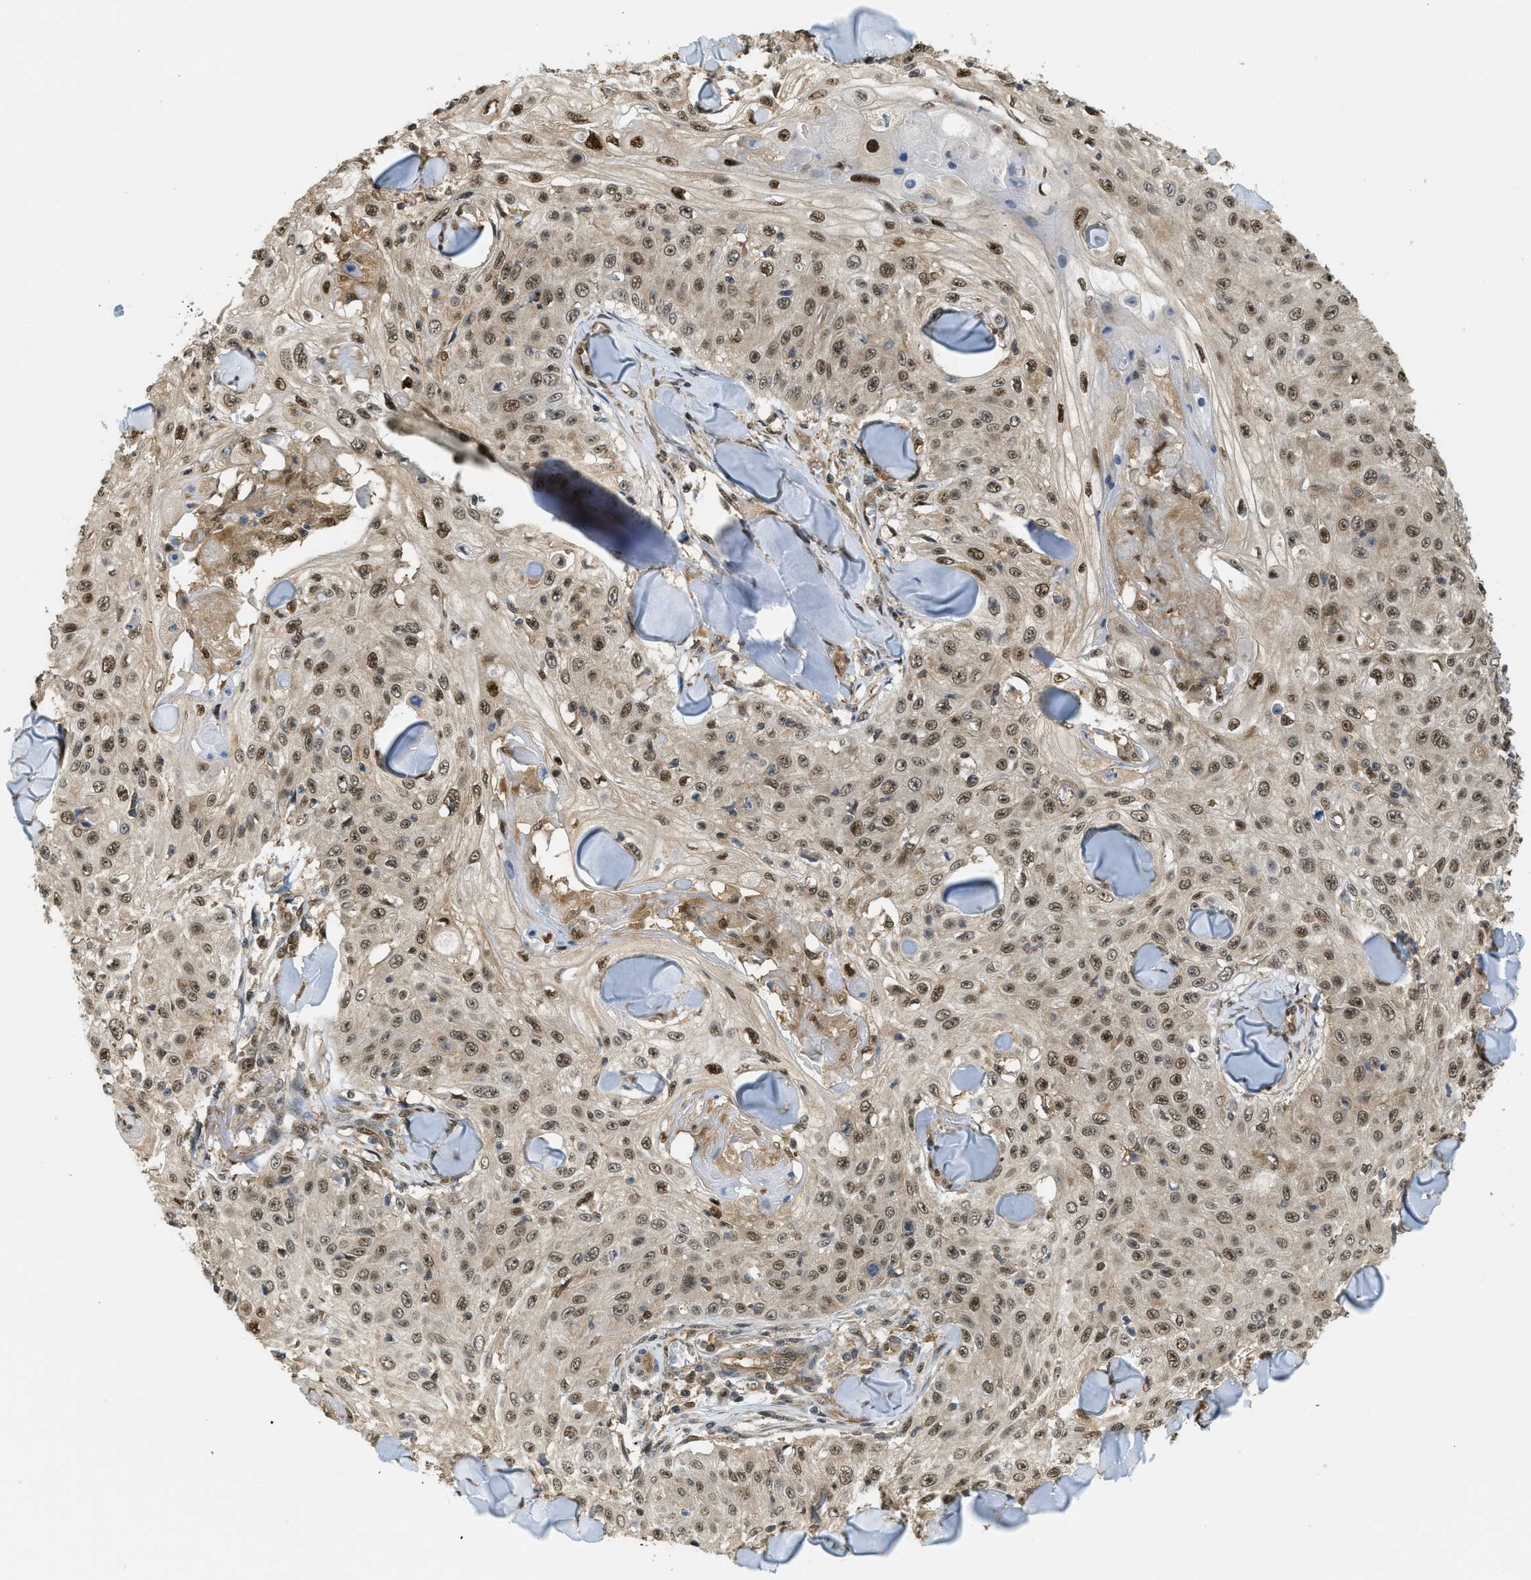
{"staining": {"intensity": "moderate", "quantity": ">75%", "location": "cytoplasmic/membranous,nuclear"}, "tissue": "skin cancer", "cell_type": "Tumor cells", "image_type": "cancer", "snomed": [{"axis": "morphology", "description": "Squamous cell carcinoma, NOS"}, {"axis": "topography", "description": "Skin"}], "caption": "Tumor cells show medium levels of moderate cytoplasmic/membranous and nuclear expression in approximately >75% of cells in human squamous cell carcinoma (skin).", "gene": "PSMC5", "patient": {"sex": "male", "age": 86}}